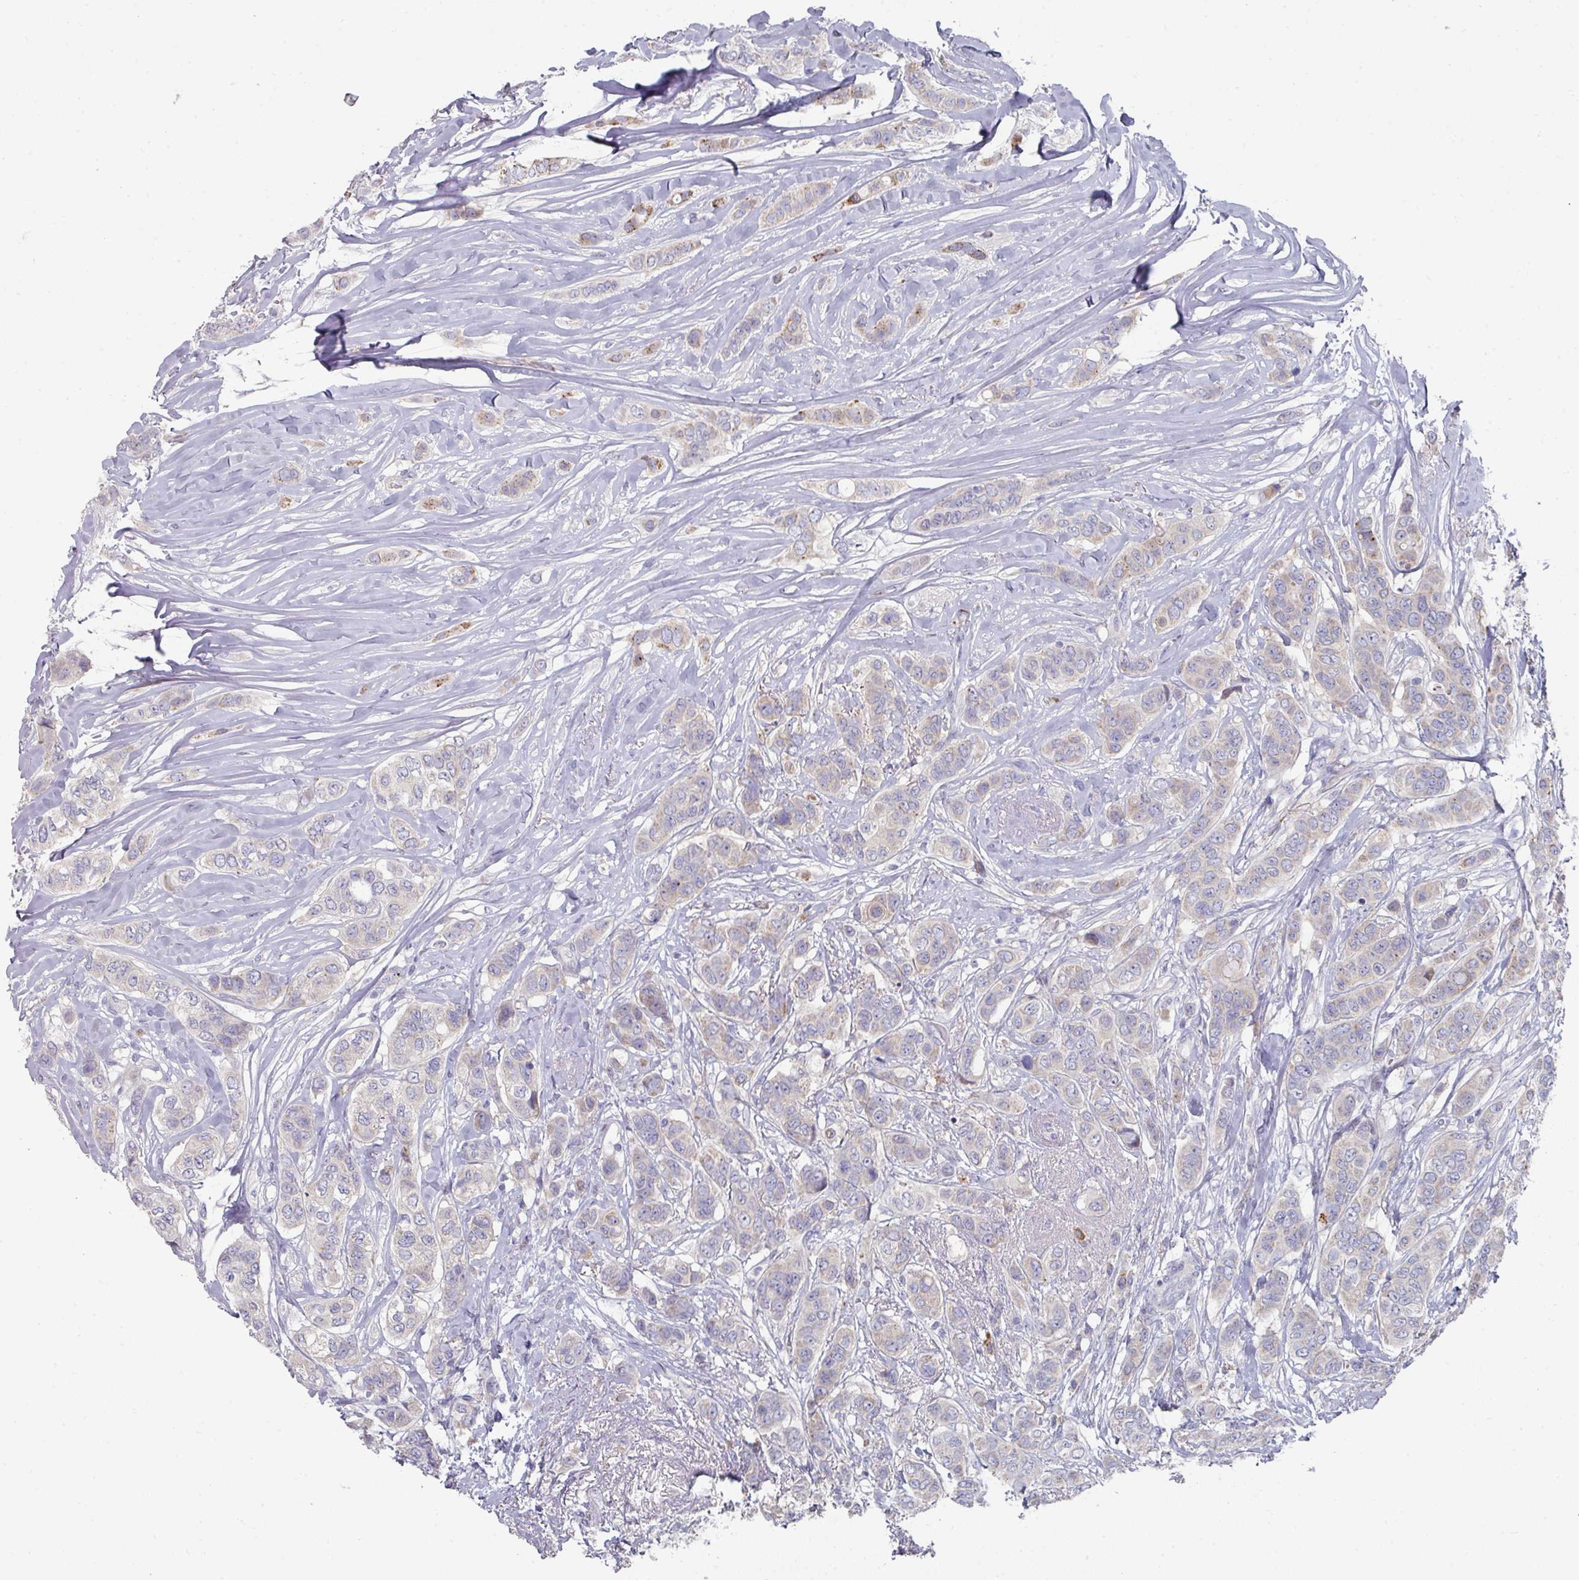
{"staining": {"intensity": "moderate", "quantity": "<25%", "location": "cytoplasmic/membranous"}, "tissue": "breast cancer", "cell_type": "Tumor cells", "image_type": "cancer", "snomed": [{"axis": "morphology", "description": "Lobular carcinoma"}, {"axis": "topography", "description": "Breast"}], "caption": "Immunohistochemical staining of human breast cancer (lobular carcinoma) reveals low levels of moderate cytoplasmic/membranous expression in about <25% of tumor cells.", "gene": "NT5C1A", "patient": {"sex": "female", "age": 51}}